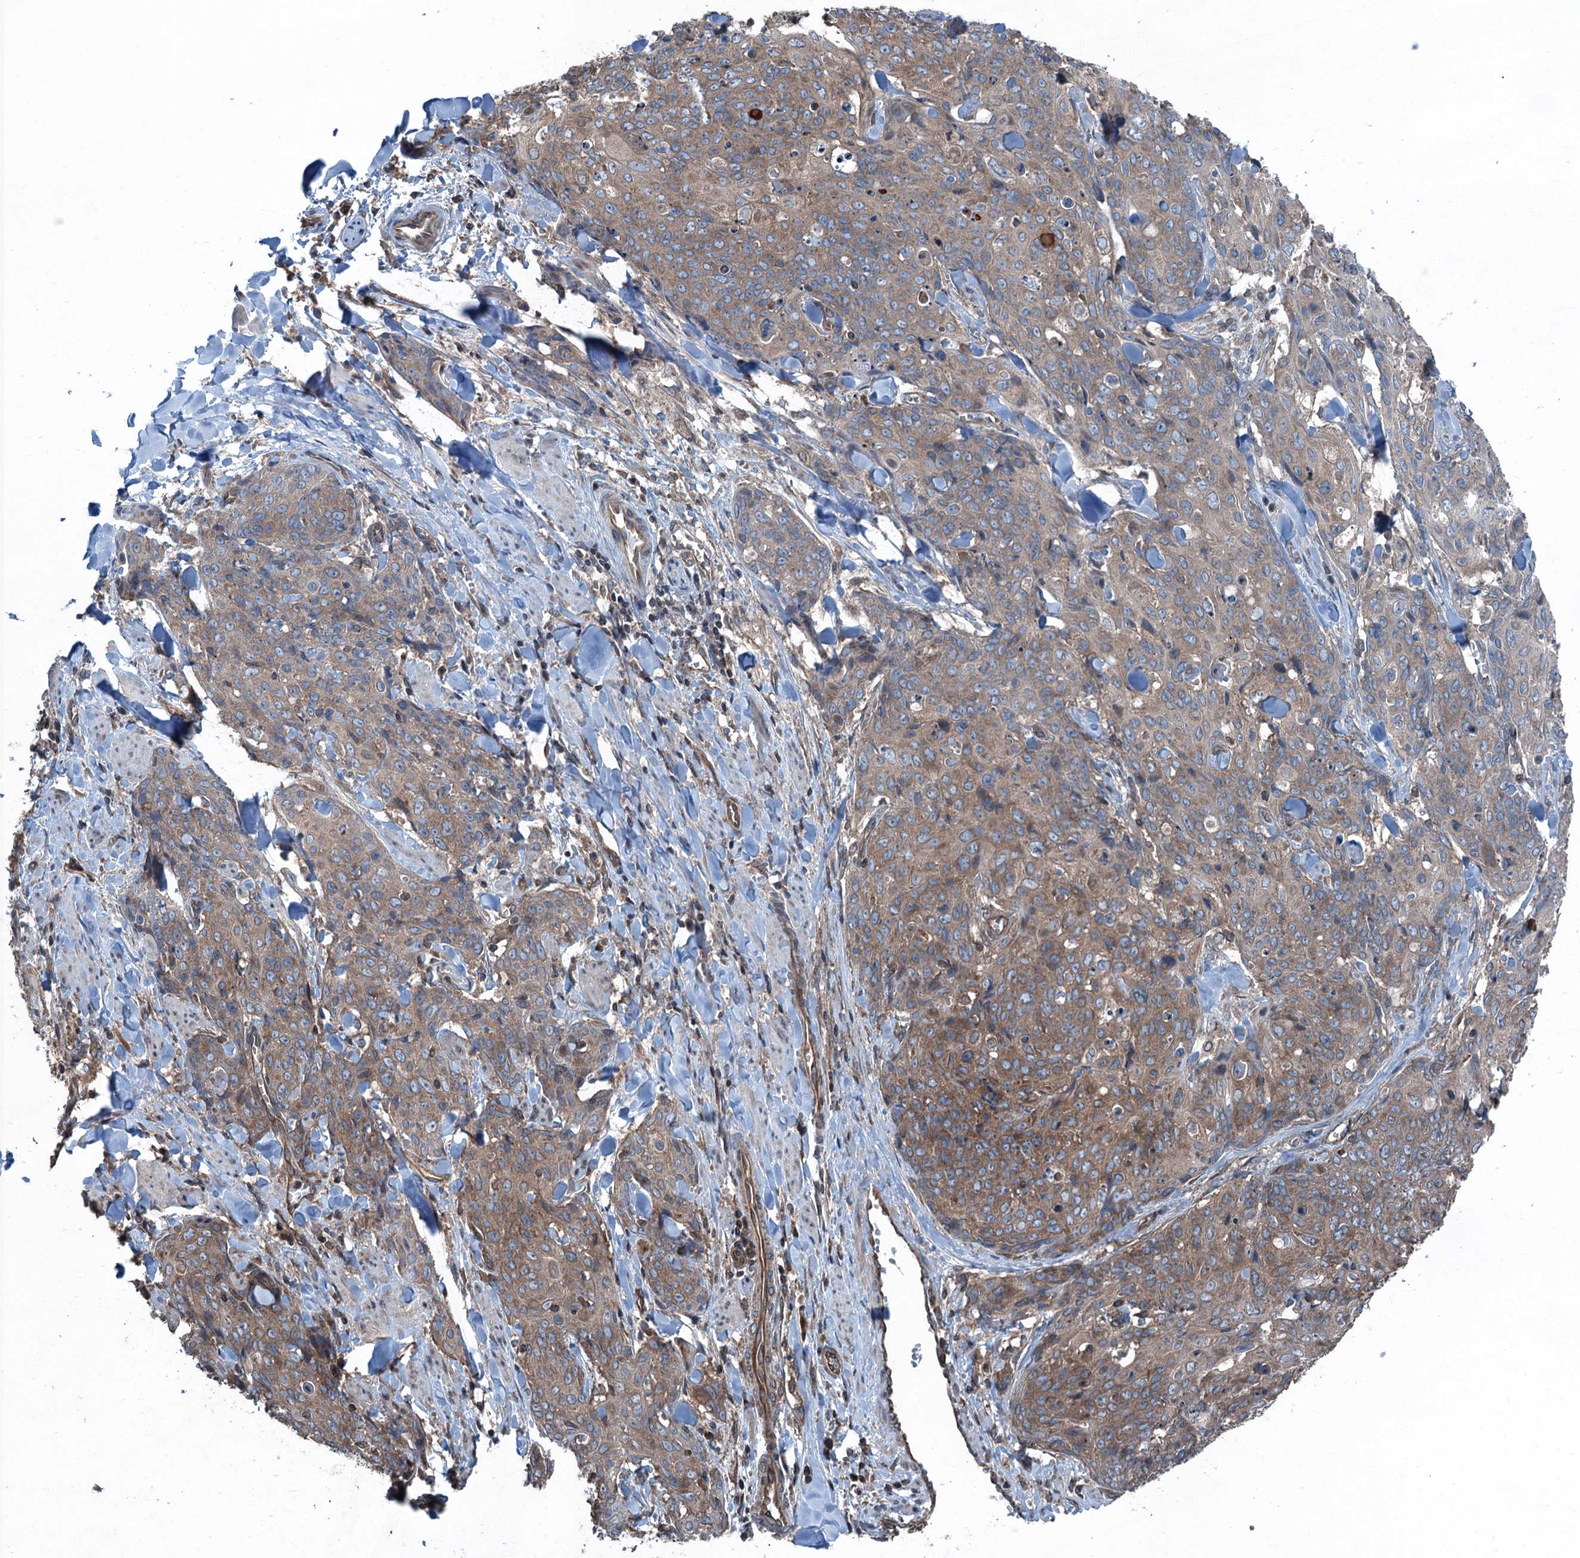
{"staining": {"intensity": "moderate", "quantity": ">75%", "location": "cytoplasmic/membranous"}, "tissue": "skin cancer", "cell_type": "Tumor cells", "image_type": "cancer", "snomed": [{"axis": "morphology", "description": "Squamous cell carcinoma, NOS"}, {"axis": "topography", "description": "Skin"}, {"axis": "topography", "description": "Vulva"}], "caption": "A medium amount of moderate cytoplasmic/membranous expression is seen in about >75% of tumor cells in skin cancer (squamous cell carcinoma) tissue.", "gene": "TRAPPC8", "patient": {"sex": "female", "age": 85}}